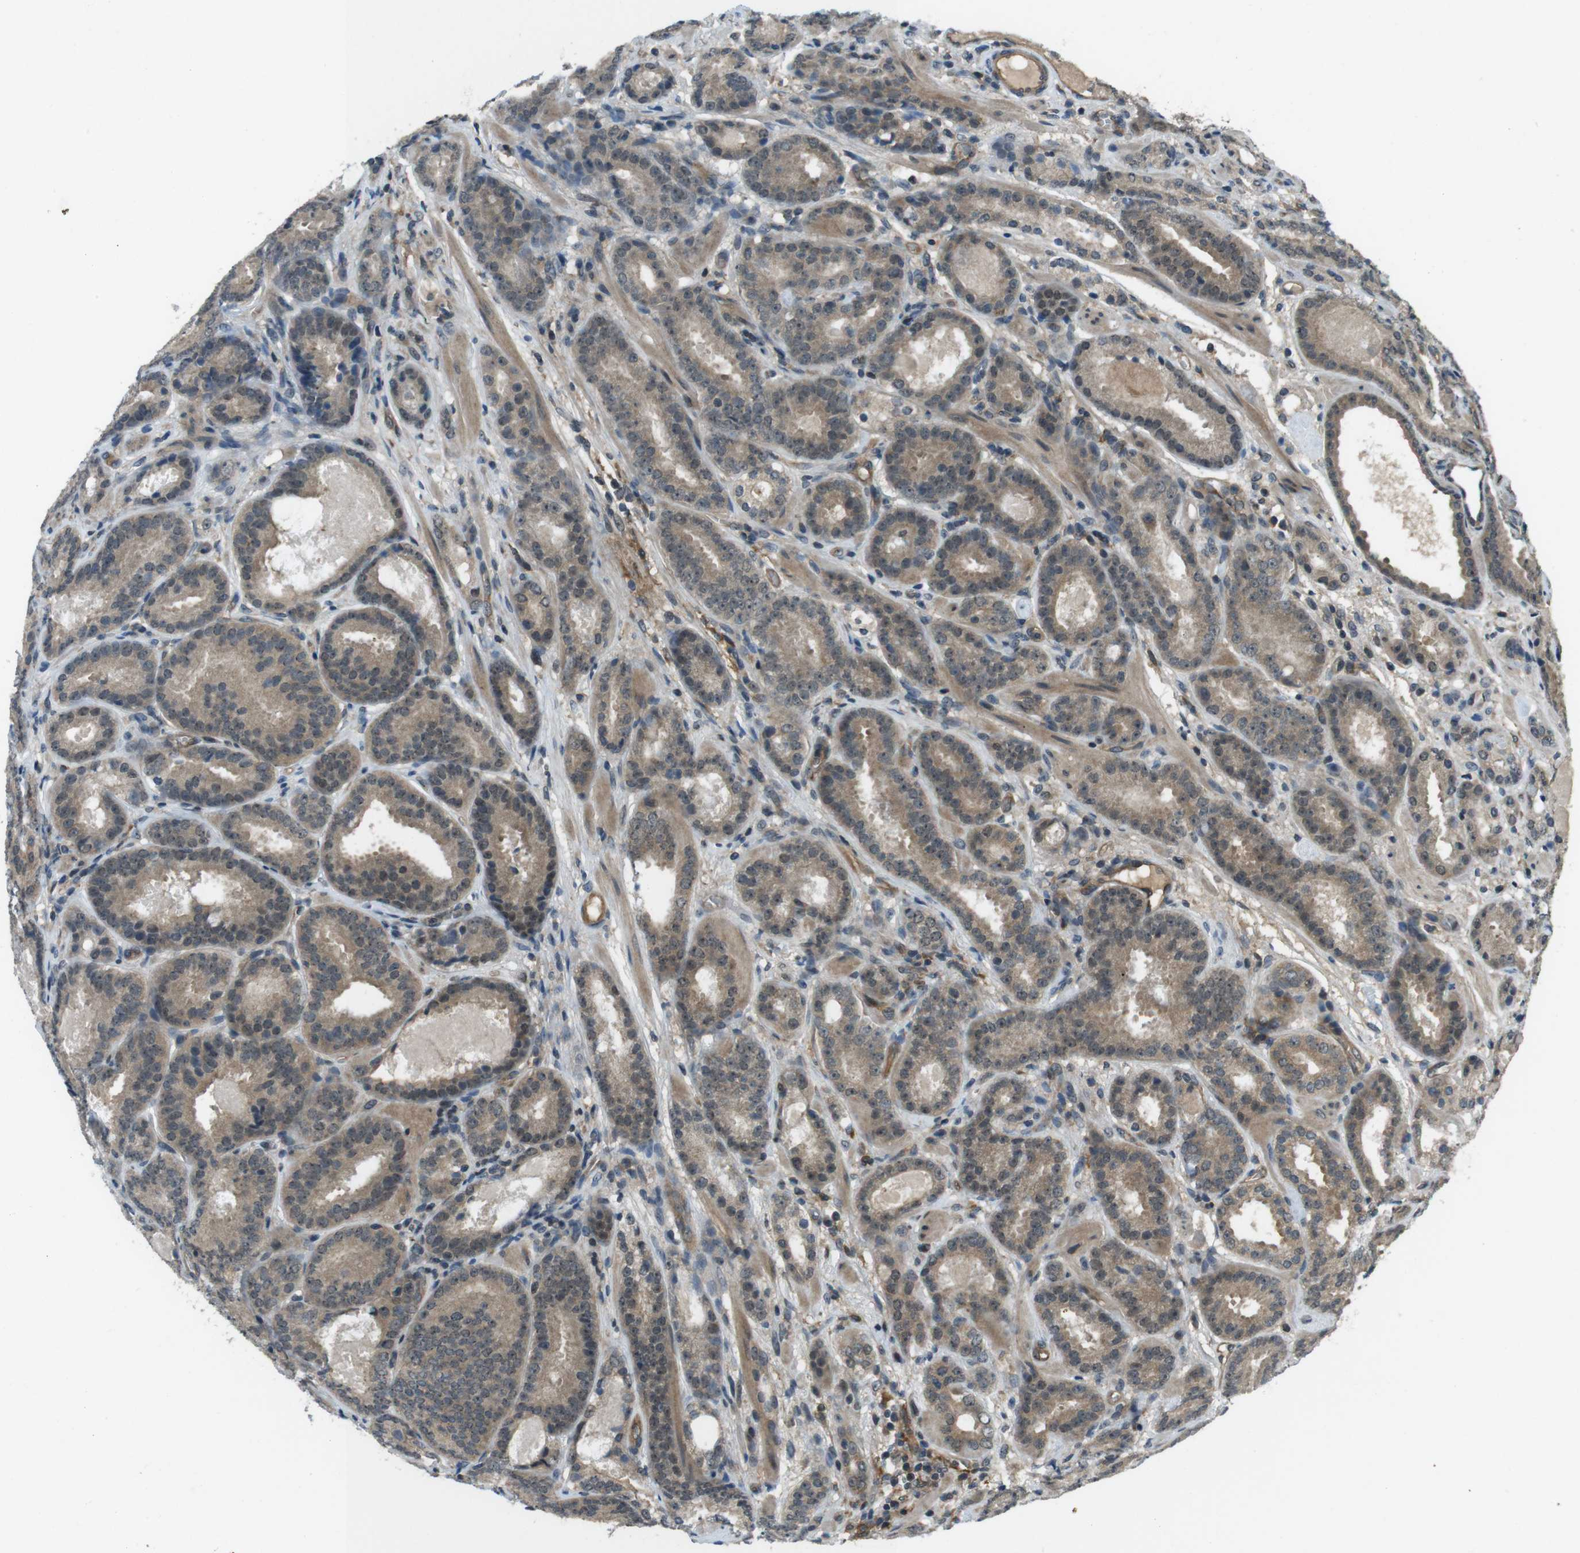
{"staining": {"intensity": "moderate", "quantity": ">75%", "location": "cytoplasmic/membranous"}, "tissue": "prostate cancer", "cell_type": "Tumor cells", "image_type": "cancer", "snomed": [{"axis": "morphology", "description": "Adenocarcinoma, Low grade"}, {"axis": "topography", "description": "Prostate"}], "caption": "Prostate cancer (low-grade adenocarcinoma) was stained to show a protein in brown. There is medium levels of moderate cytoplasmic/membranous positivity in about >75% of tumor cells.", "gene": "TIAM2", "patient": {"sex": "male", "age": 69}}